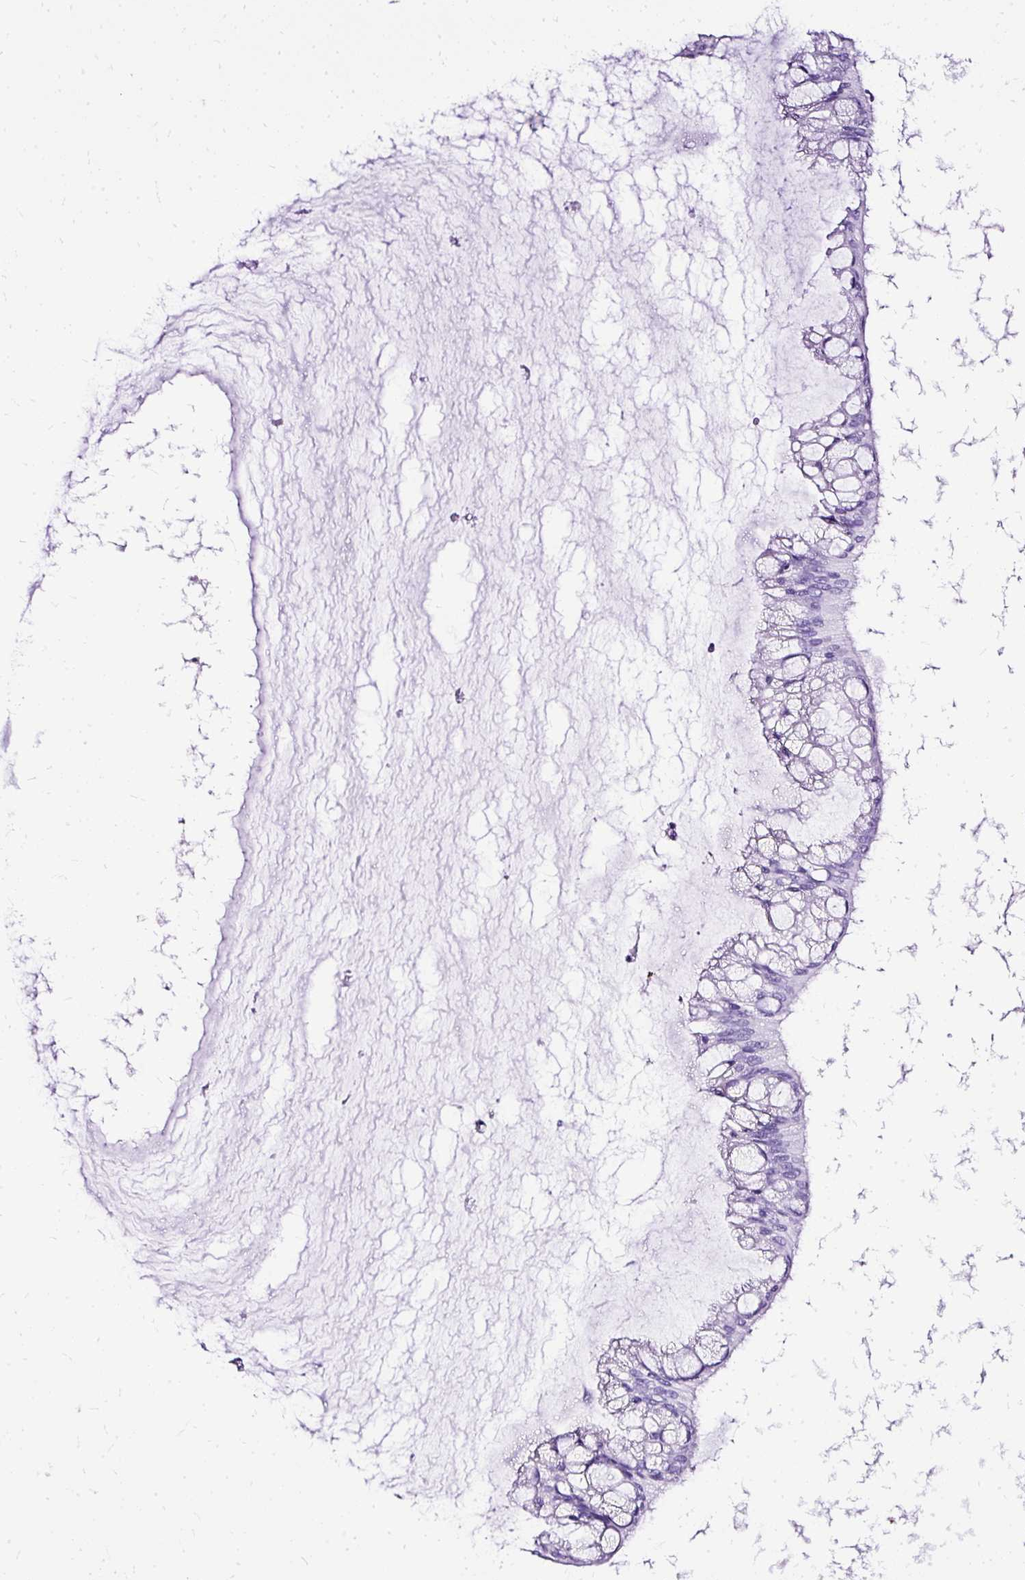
{"staining": {"intensity": "negative", "quantity": "none", "location": "none"}, "tissue": "ovarian cancer", "cell_type": "Tumor cells", "image_type": "cancer", "snomed": [{"axis": "morphology", "description": "Cystadenocarcinoma, mucinous, NOS"}, {"axis": "topography", "description": "Ovary"}], "caption": "The photomicrograph displays no staining of tumor cells in mucinous cystadenocarcinoma (ovarian).", "gene": "SLC8A2", "patient": {"sex": "female", "age": 73}}